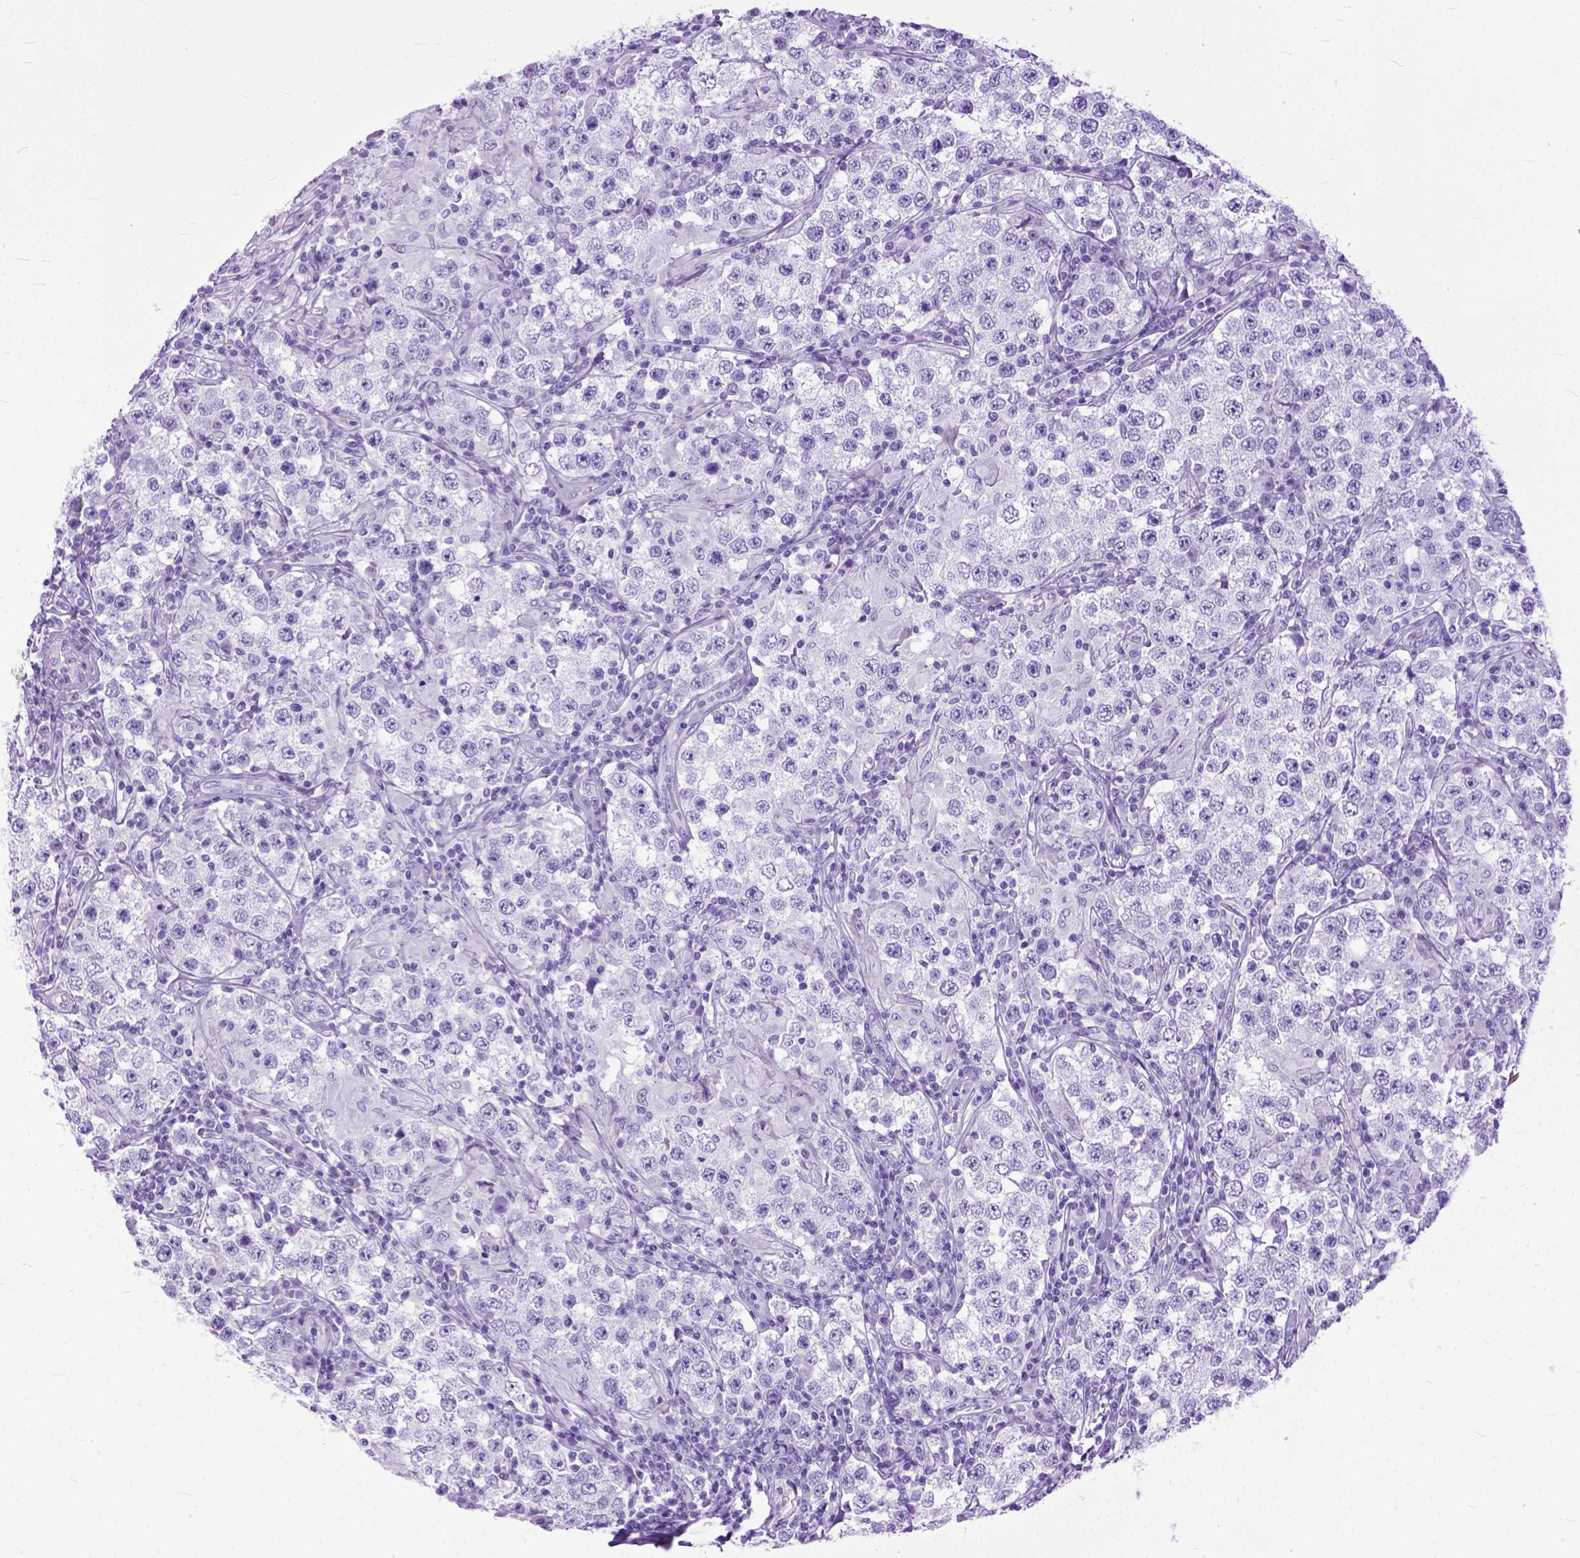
{"staining": {"intensity": "negative", "quantity": "none", "location": "none"}, "tissue": "testis cancer", "cell_type": "Tumor cells", "image_type": "cancer", "snomed": [{"axis": "morphology", "description": "Seminoma, NOS"}, {"axis": "morphology", "description": "Carcinoma, Embryonal, NOS"}, {"axis": "topography", "description": "Testis"}], "caption": "DAB immunohistochemical staining of testis embryonal carcinoma demonstrates no significant expression in tumor cells.", "gene": "GNGT1", "patient": {"sex": "male", "age": 41}}